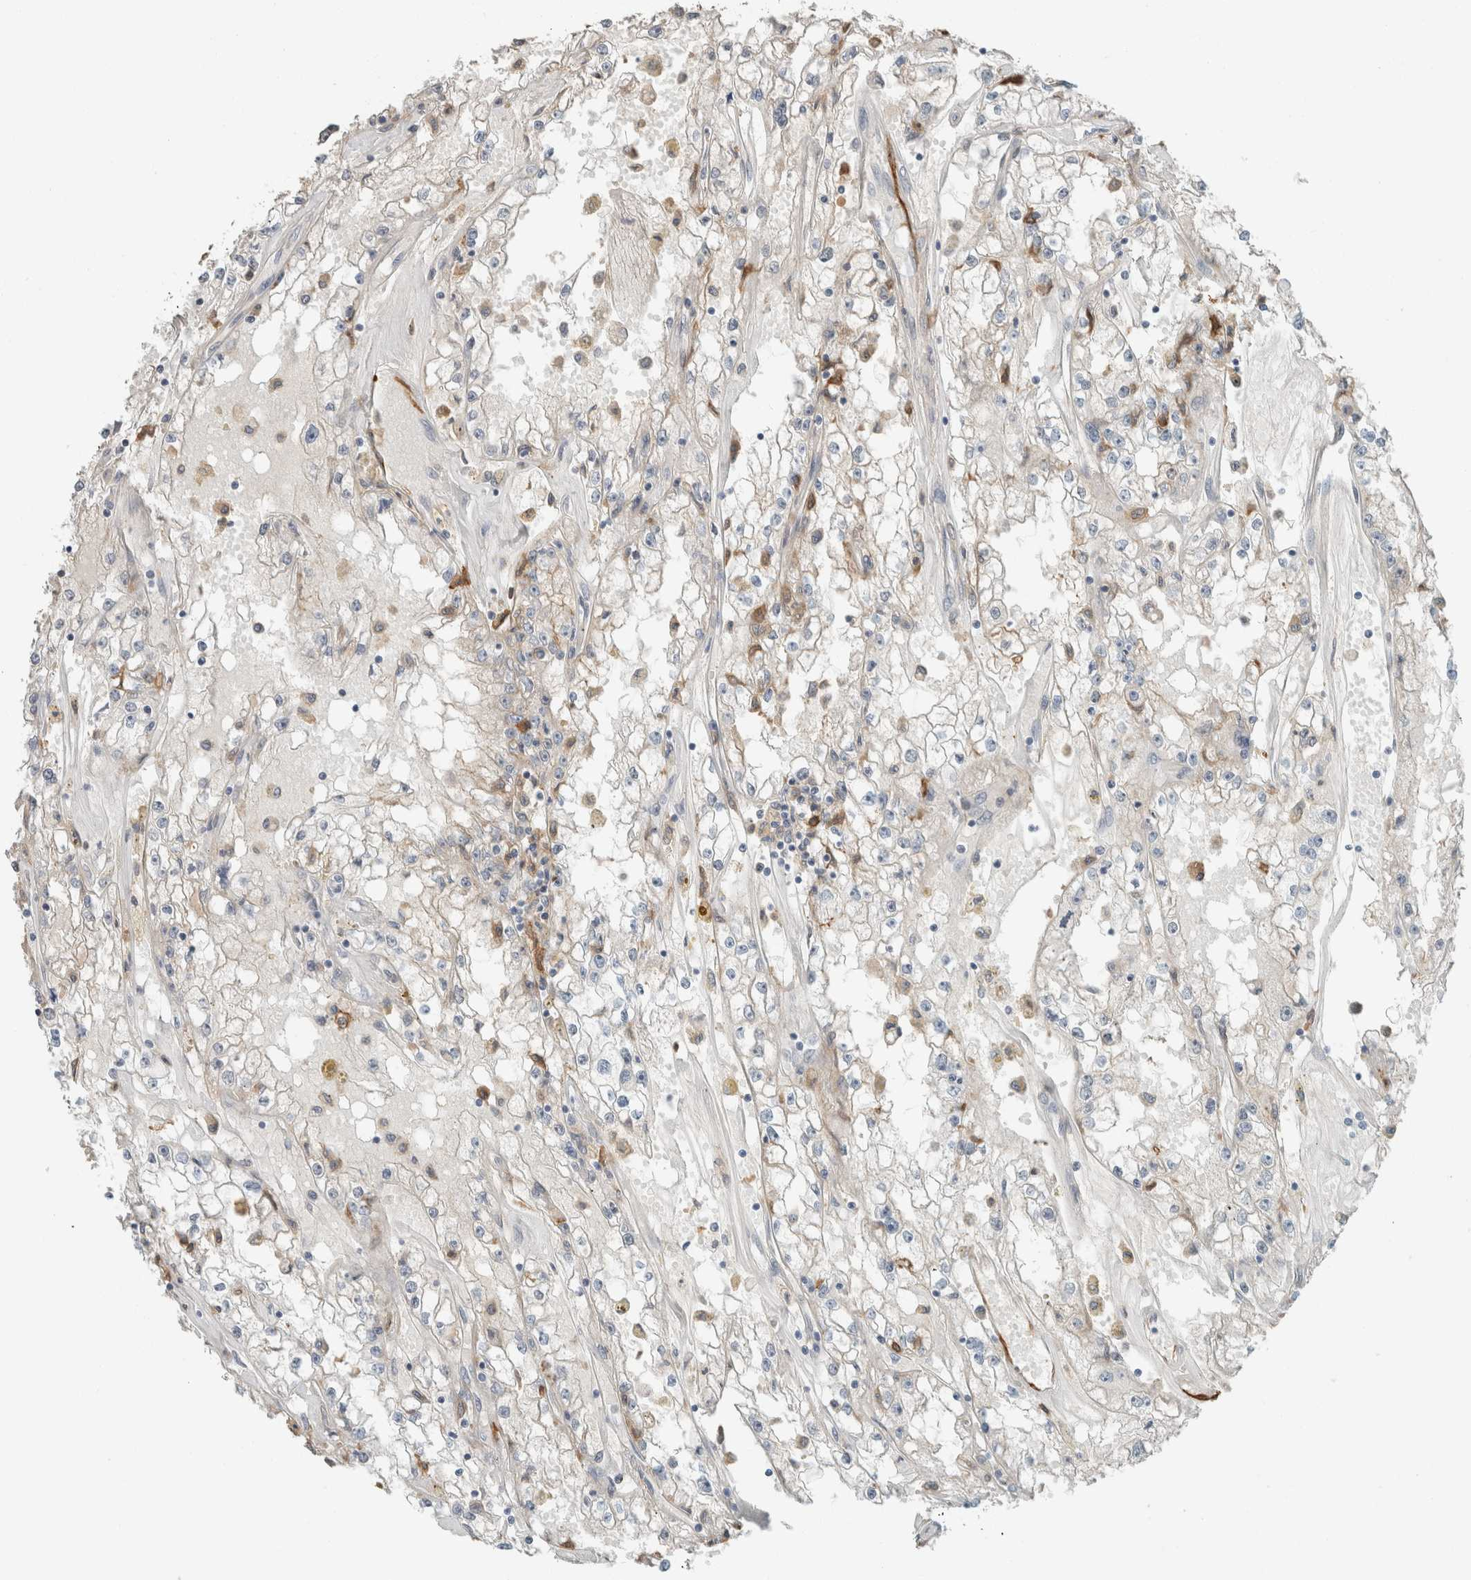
{"staining": {"intensity": "negative", "quantity": "none", "location": "none"}, "tissue": "renal cancer", "cell_type": "Tumor cells", "image_type": "cancer", "snomed": [{"axis": "morphology", "description": "Adenocarcinoma, NOS"}, {"axis": "topography", "description": "Kidney"}], "caption": "Immunohistochemistry micrograph of human renal cancer stained for a protein (brown), which exhibits no expression in tumor cells.", "gene": "SCIN", "patient": {"sex": "male", "age": 56}}